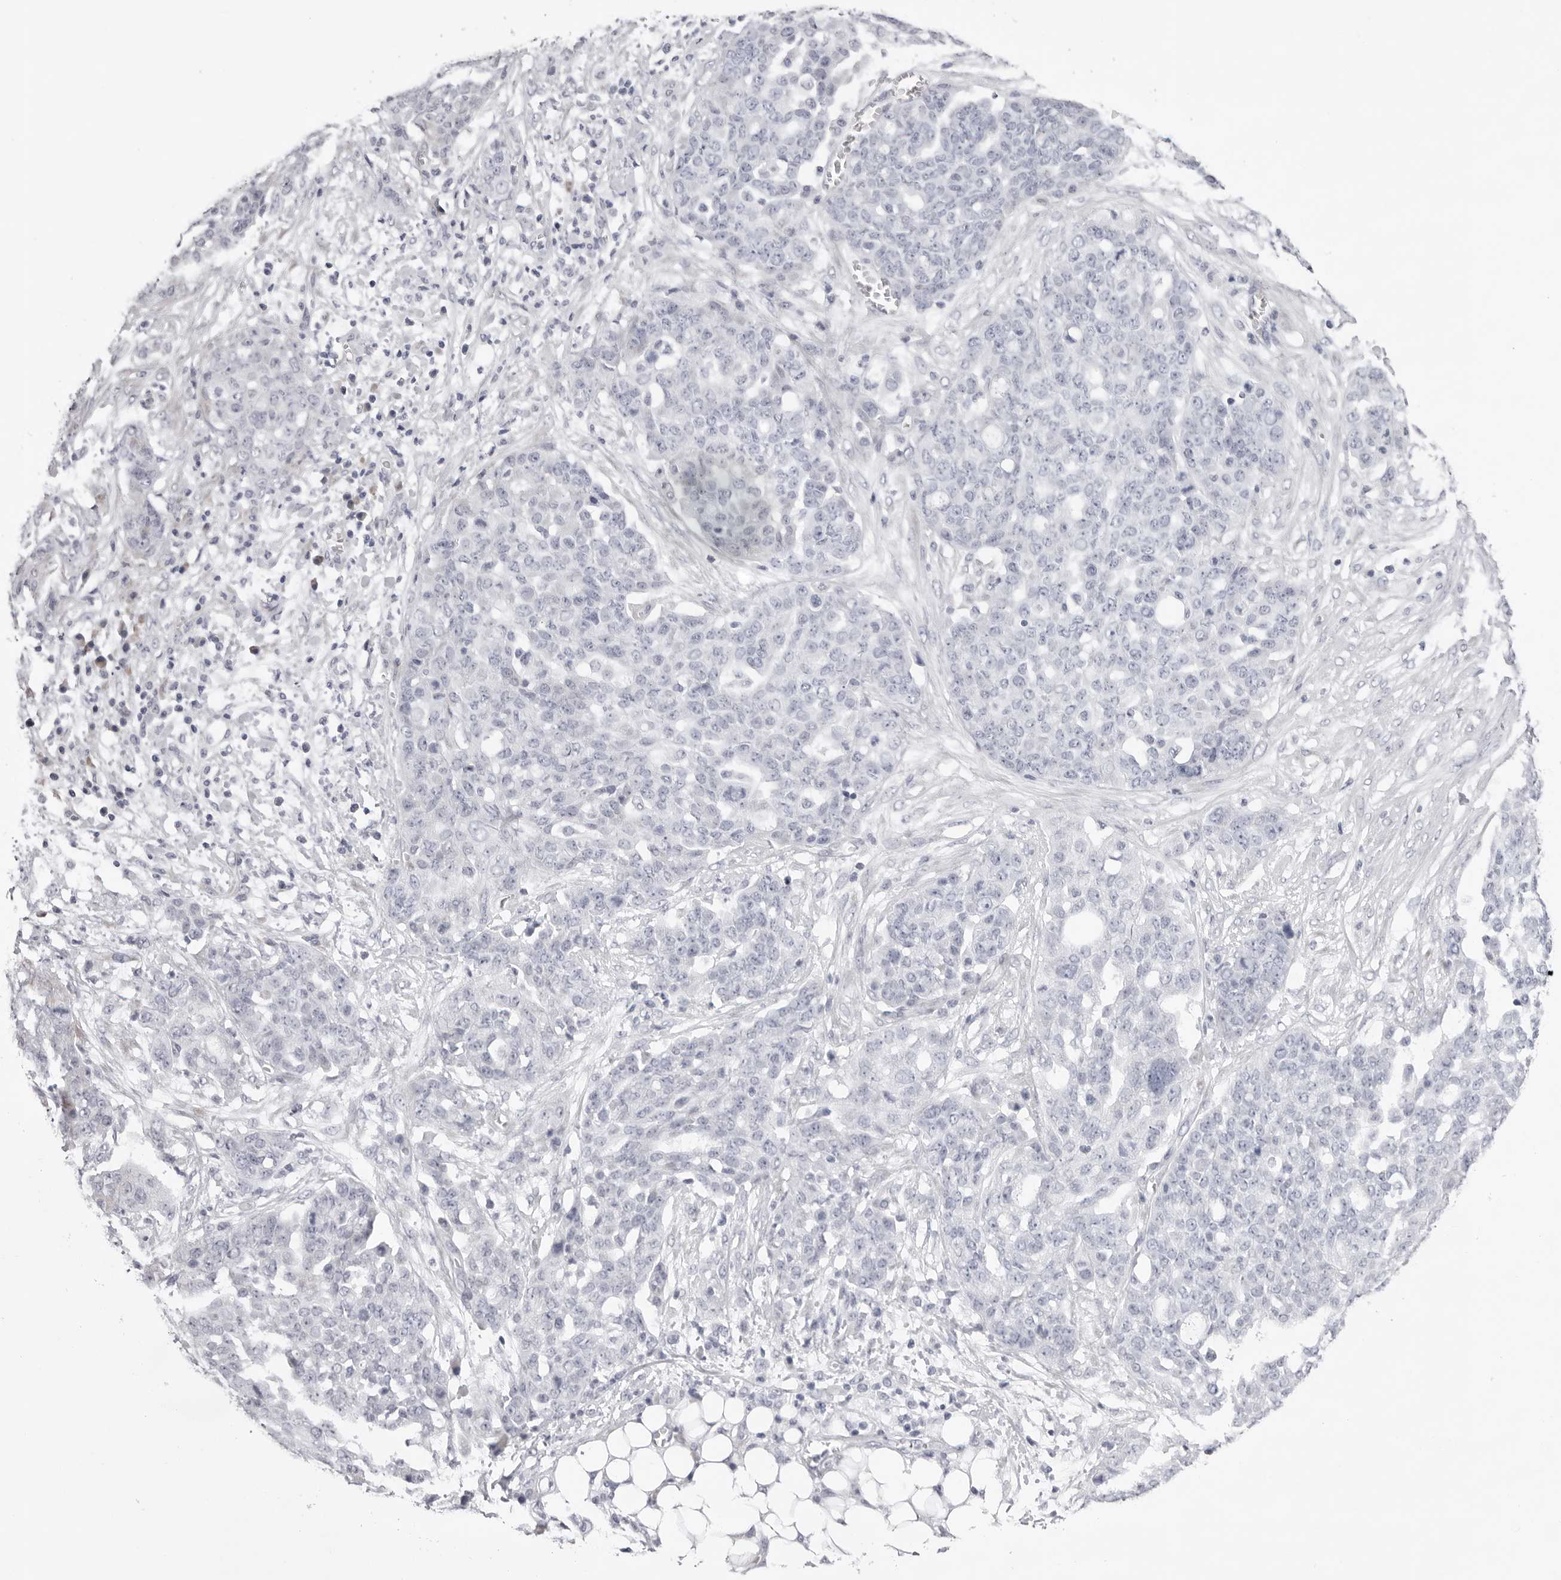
{"staining": {"intensity": "negative", "quantity": "none", "location": "none"}, "tissue": "ovarian cancer", "cell_type": "Tumor cells", "image_type": "cancer", "snomed": [{"axis": "morphology", "description": "Cystadenocarcinoma, serous, NOS"}, {"axis": "topography", "description": "Soft tissue"}, {"axis": "topography", "description": "Ovary"}], "caption": "Ovarian cancer stained for a protein using immunohistochemistry exhibits no staining tumor cells.", "gene": "SMIM2", "patient": {"sex": "female", "age": 57}}